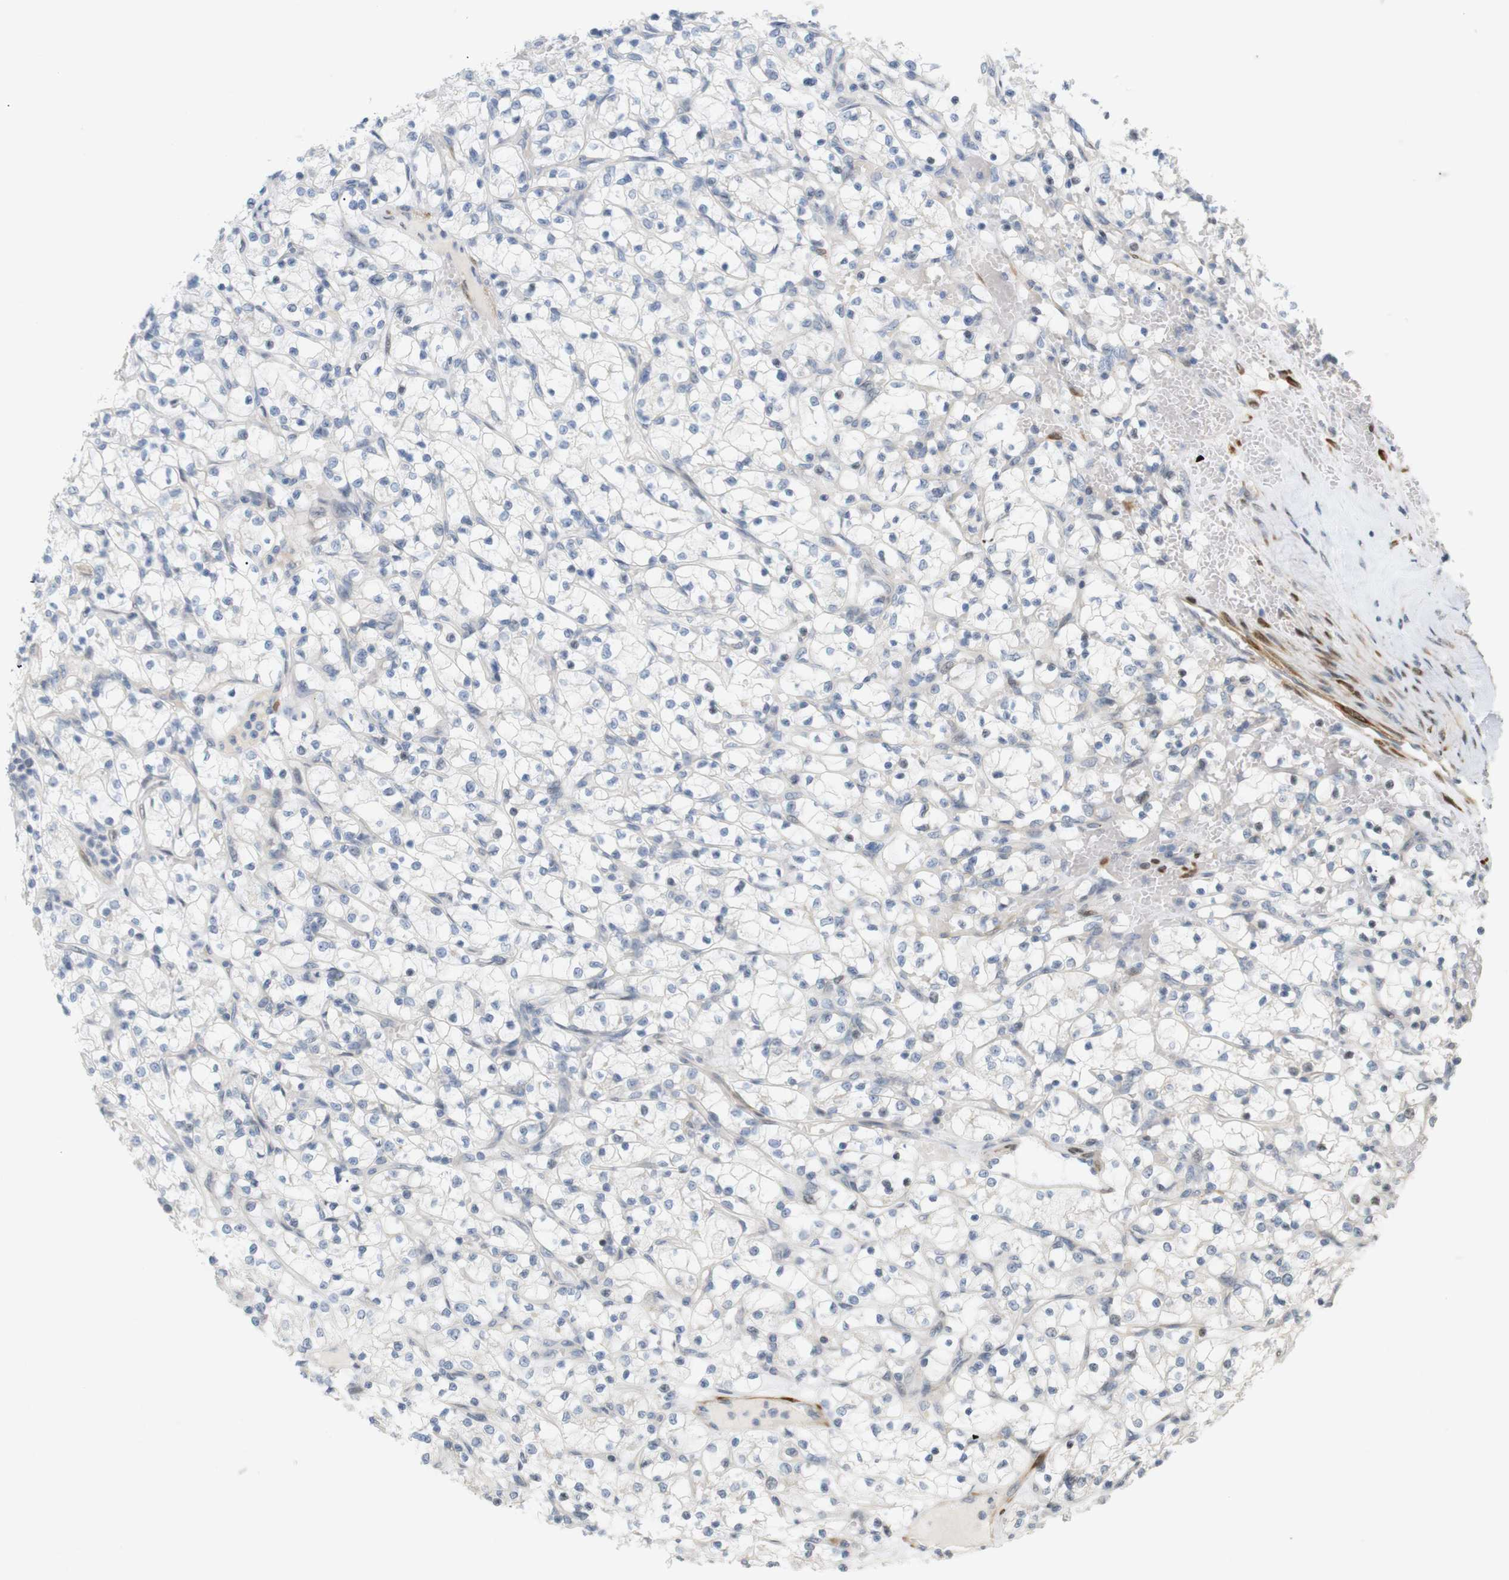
{"staining": {"intensity": "negative", "quantity": "none", "location": "none"}, "tissue": "renal cancer", "cell_type": "Tumor cells", "image_type": "cancer", "snomed": [{"axis": "morphology", "description": "Adenocarcinoma, NOS"}, {"axis": "topography", "description": "Kidney"}], "caption": "The image exhibits no staining of tumor cells in renal cancer (adenocarcinoma).", "gene": "PPP1R14A", "patient": {"sex": "female", "age": 69}}